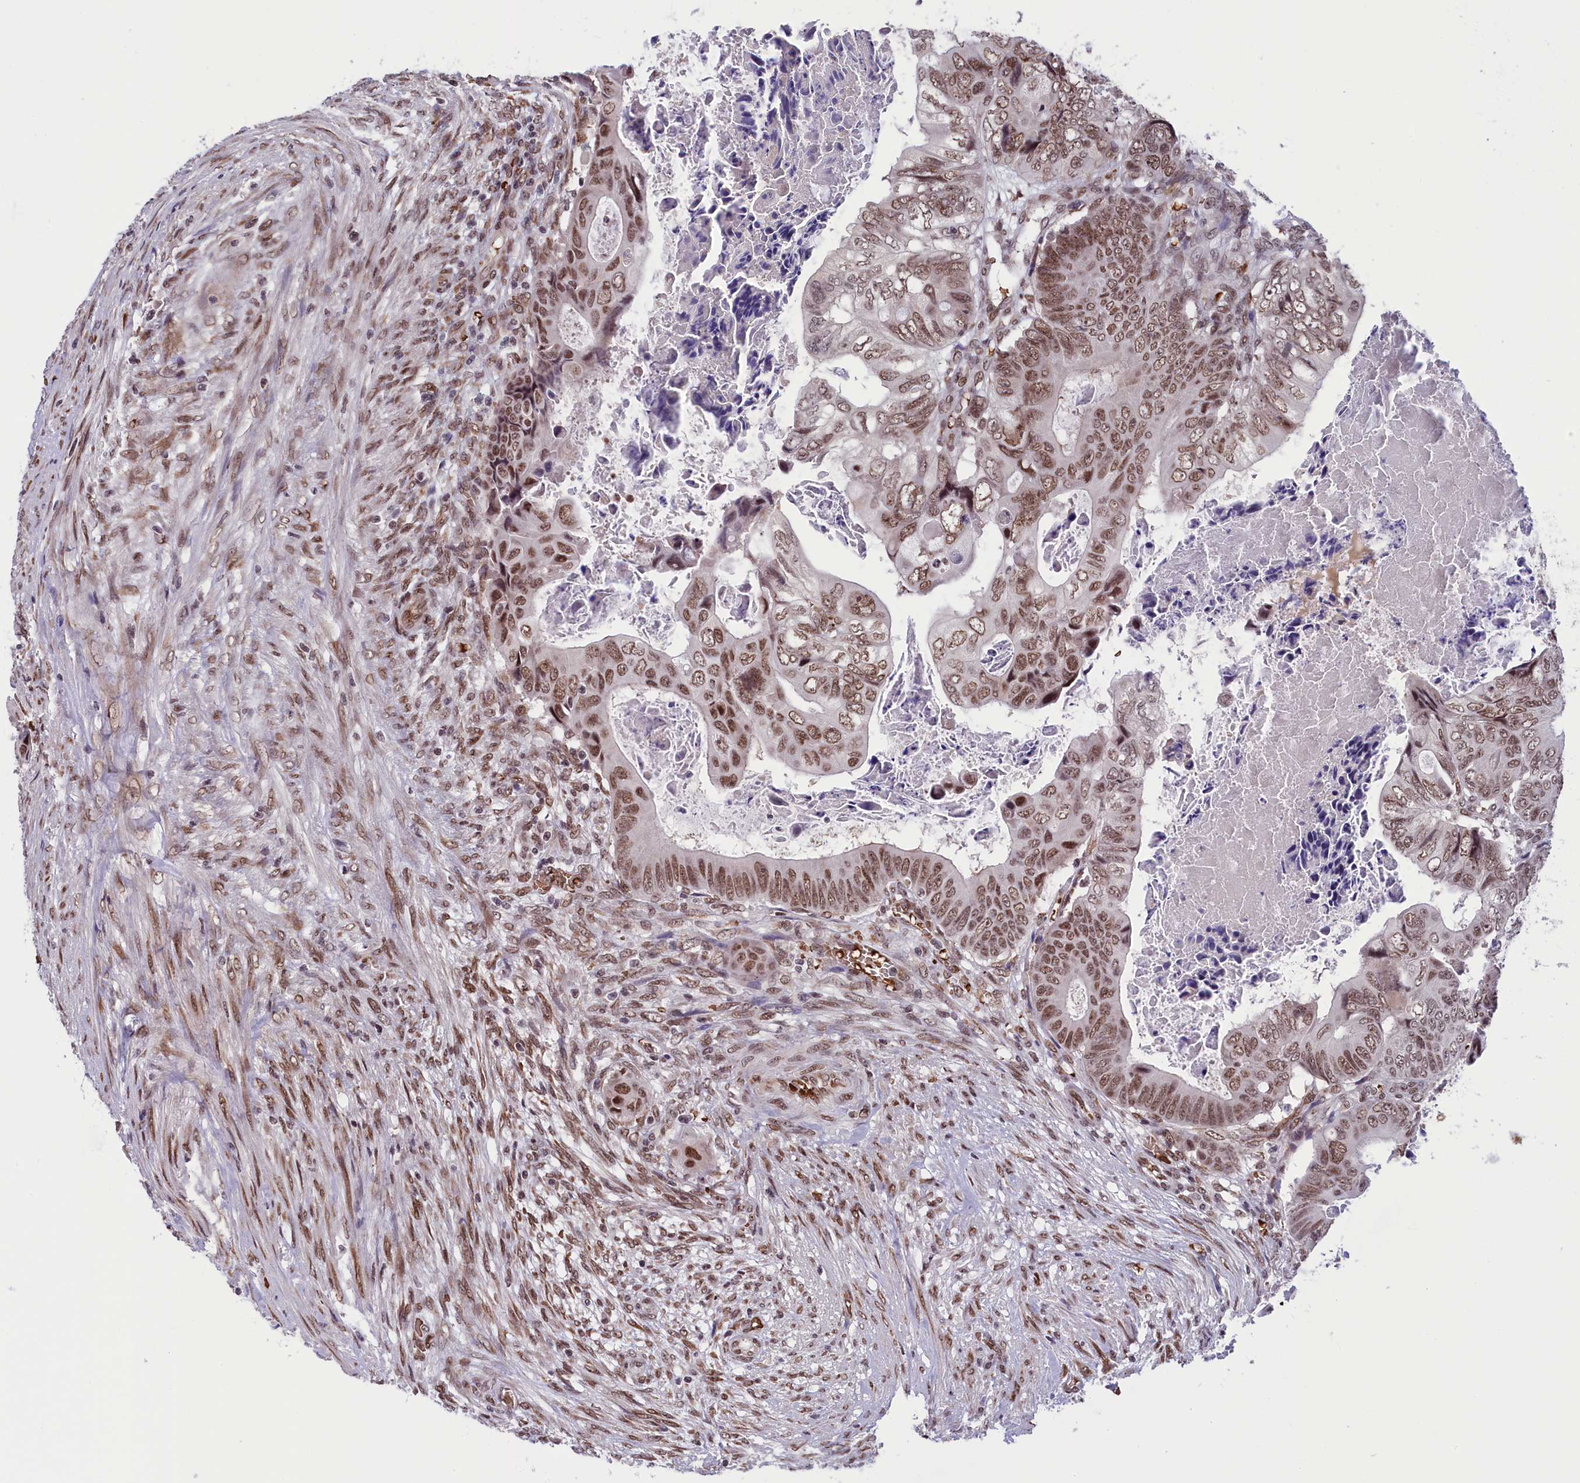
{"staining": {"intensity": "moderate", "quantity": ">75%", "location": "nuclear"}, "tissue": "colorectal cancer", "cell_type": "Tumor cells", "image_type": "cancer", "snomed": [{"axis": "morphology", "description": "Adenocarcinoma, NOS"}, {"axis": "topography", "description": "Rectum"}], "caption": "Immunohistochemical staining of colorectal adenocarcinoma reveals medium levels of moderate nuclear expression in about >75% of tumor cells.", "gene": "MPHOSPH8", "patient": {"sex": "female", "age": 78}}